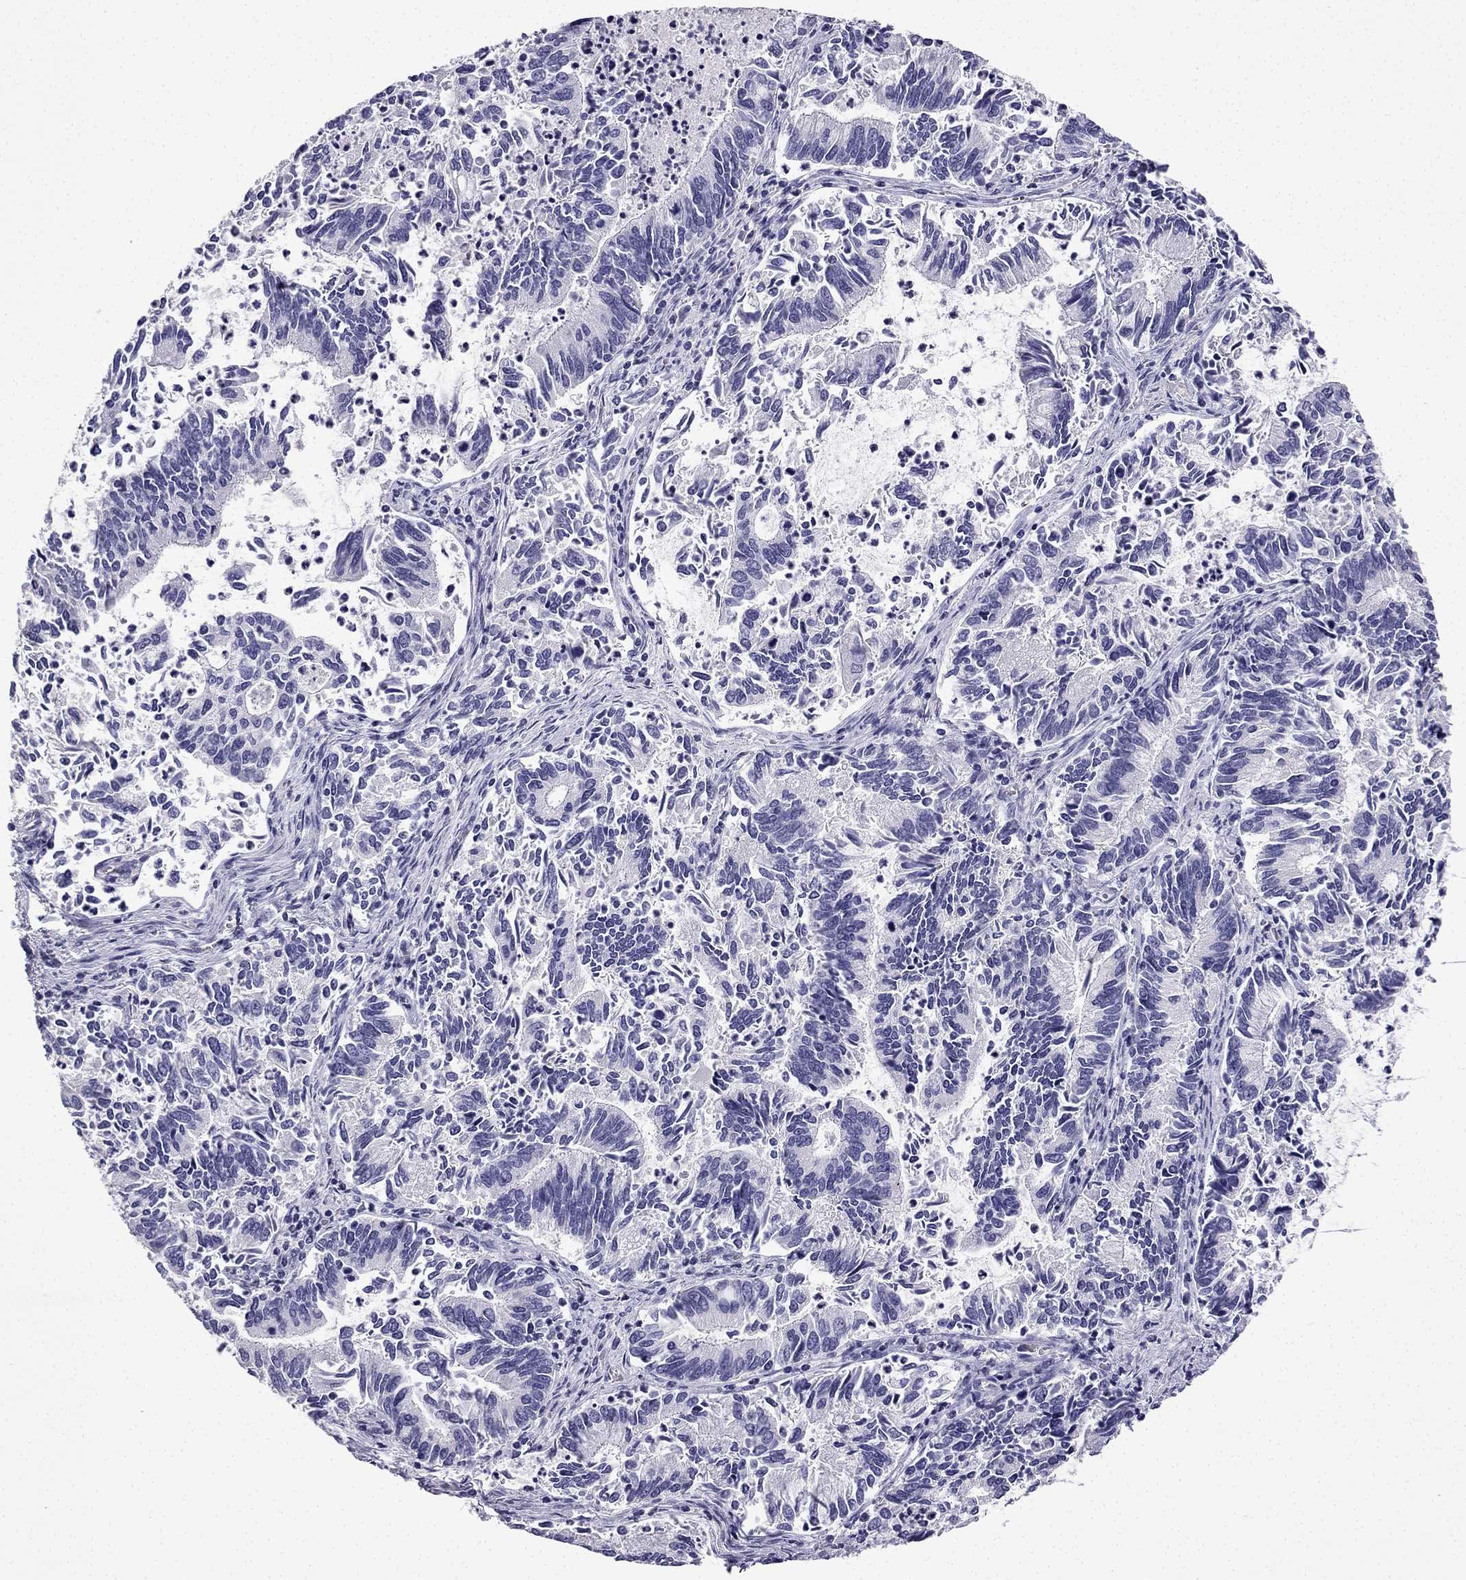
{"staining": {"intensity": "negative", "quantity": "none", "location": "none"}, "tissue": "cervical cancer", "cell_type": "Tumor cells", "image_type": "cancer", "snomed": [{"axis": "morphology", "description": "Adenocarcinoma, NOS"}, {"axis": "topography", "description": "Cervix"}], "caption": "A micrograph of cervical adenocarcinoma stained for a protein reveals no brown staining in tumor cells. (Immunohistochemistry, brightfield microscopy, high magnification).", "gene": "NPTX1", "patient": {"sex": "female", "age": 42}}